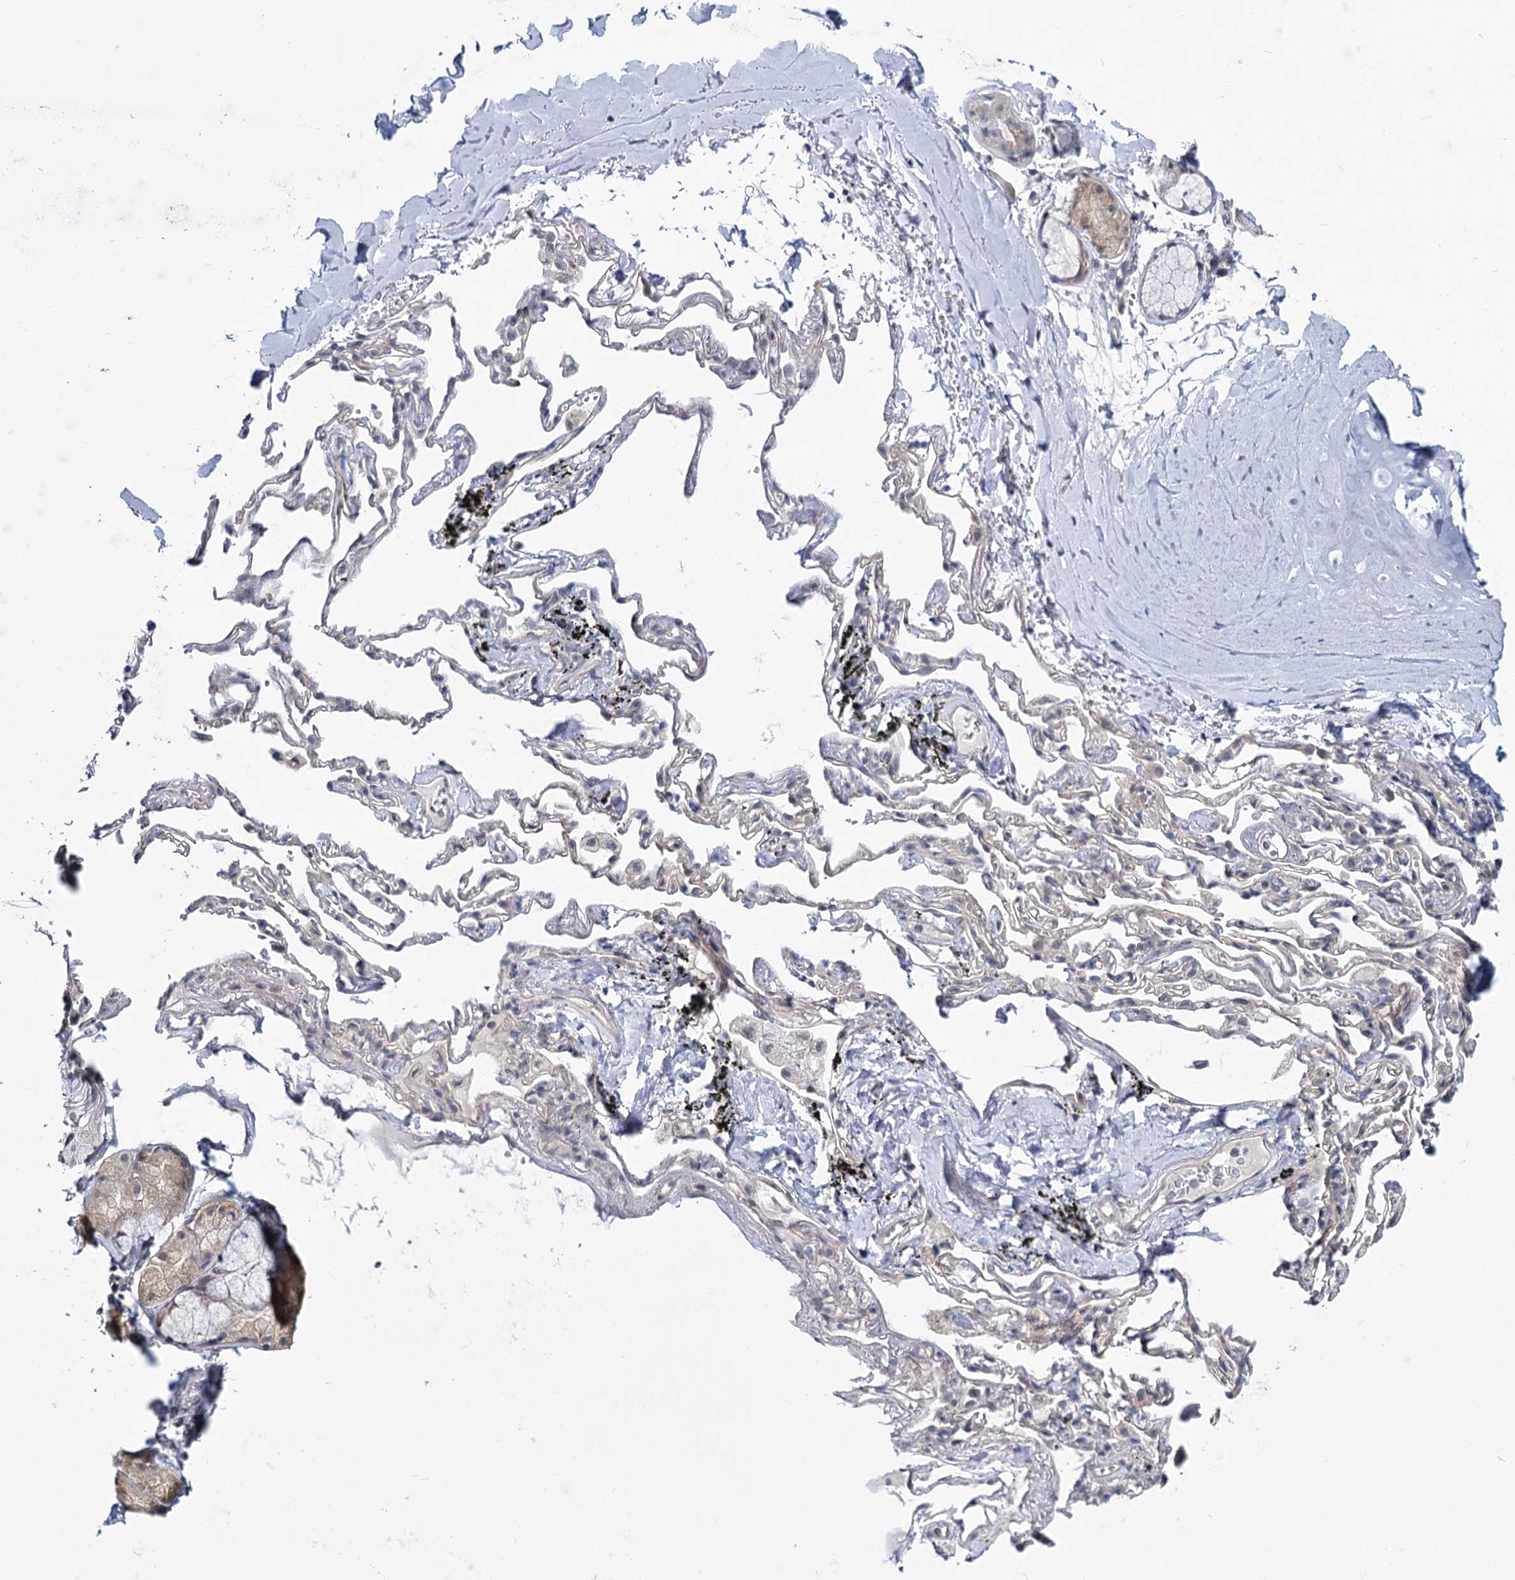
{"staining": {"intensity": "negative", "quantity": "none", "location": "none"}, "tissue": "adipose tissue", "cell_type": "Adipocytes", "image_type": "normal", "snomed": [{"axis": "morphology", "description": "Normal tissue, NOS"}, {"axis": "topography", "description": "Lymph node"}, {"axis": "topography", "description": "Bronchus"}], "caption": "Immunohistochemistry (IHC) histopathology image of unremarkable adipose tissue: human adipose tissue stained with DAB reveals no significant protein staining in adipocytes. (DAB immunohistochemistry (IHC), high magnification).", "gene": "MBLAC2", "patient": {"sex": "male", "age": 63}}